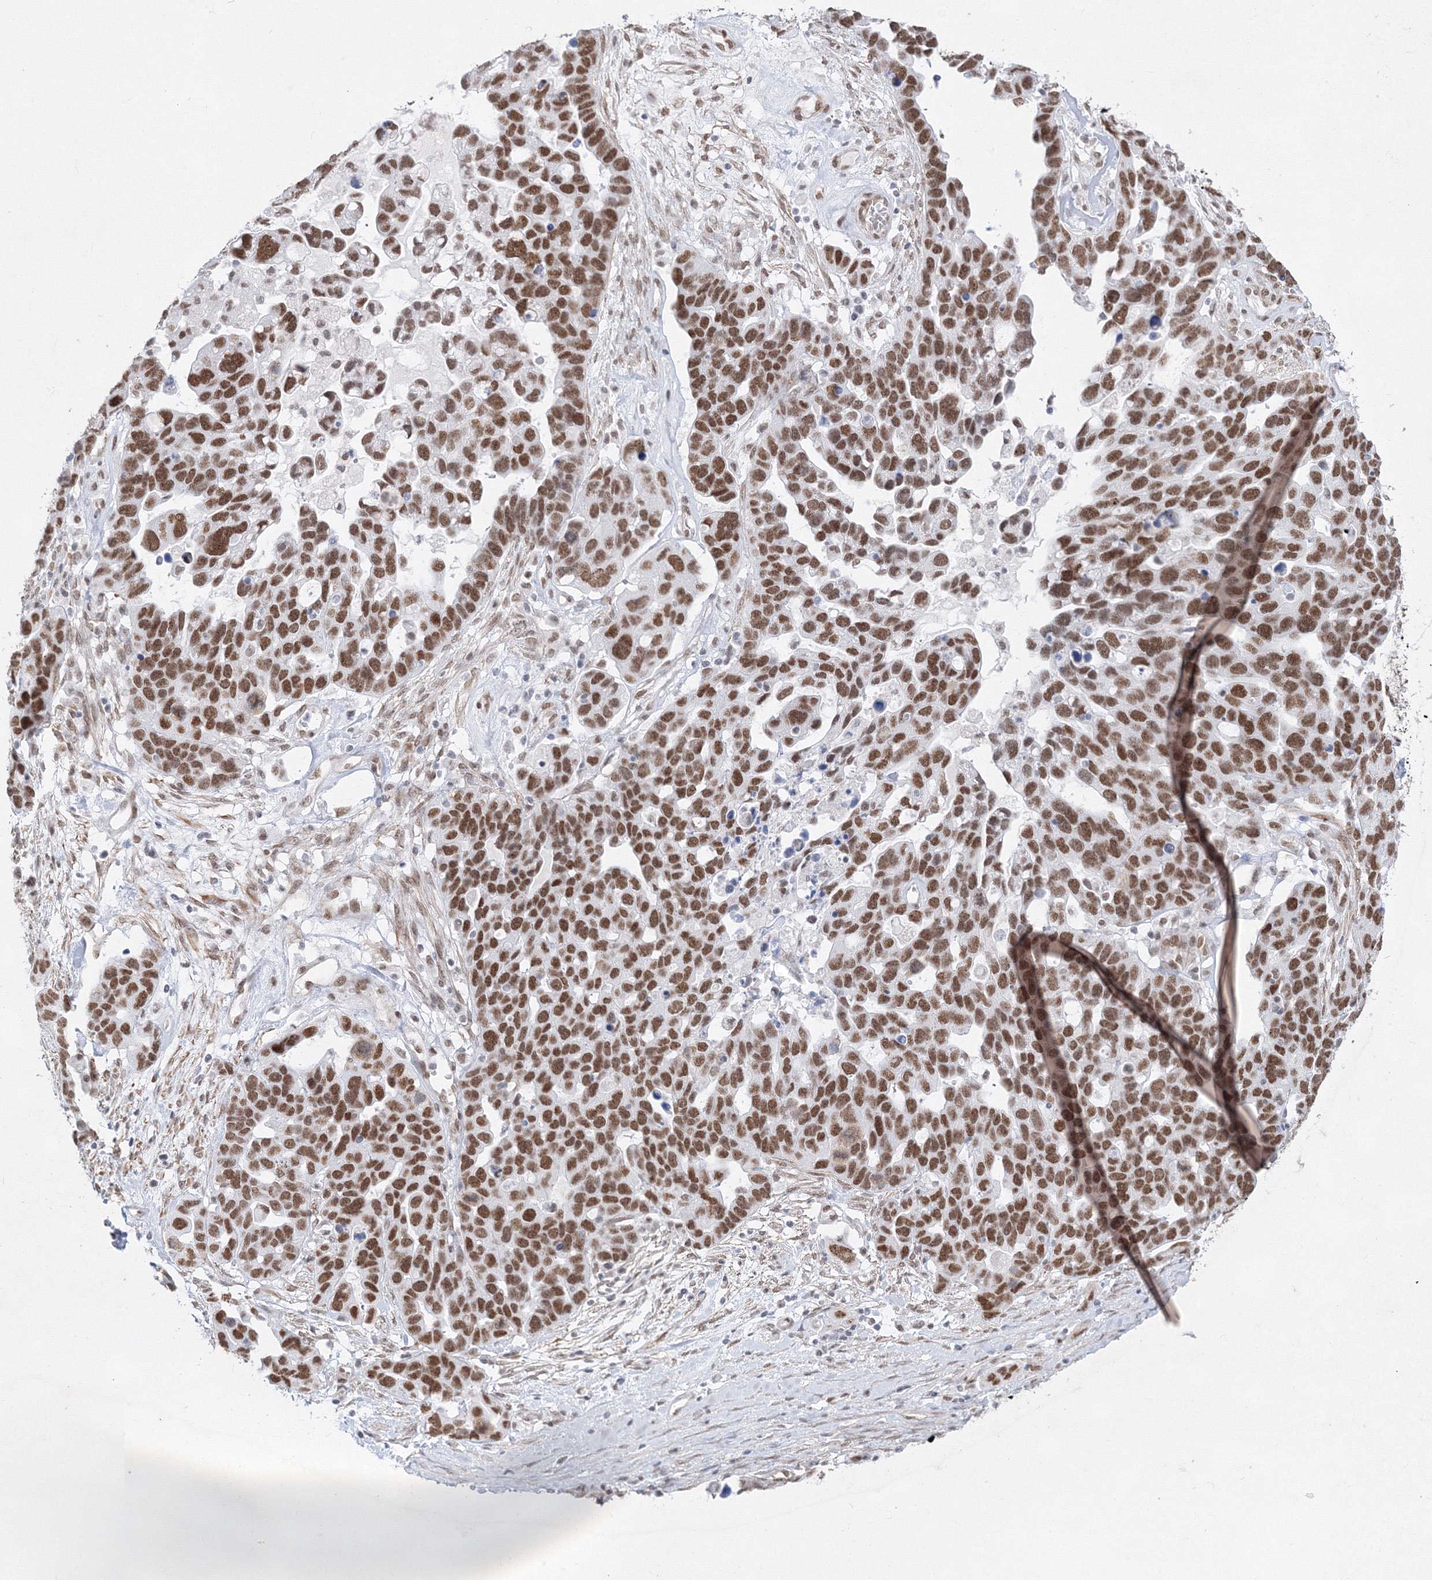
{"staining": {"intensity": "moderate", "quantity": ">75%", "location": "nuclear"}, "tissue": "ovarian cancer", "cell_type": "Tumor cells", "image_type": "cancer", "snomed": [{"axis": "morphology", "description": "Cystadenocarcinoma, serous, NOS"}, {"axis": "topography", "description": "Ovary"}], "caption": "Ovarian serous cystadenocarcinoma stained for a protein exhibits moderate nuclear positivity in tumor cells.", "gene": "ZNF638", "patient": {"sex": "female", "age": 54}}